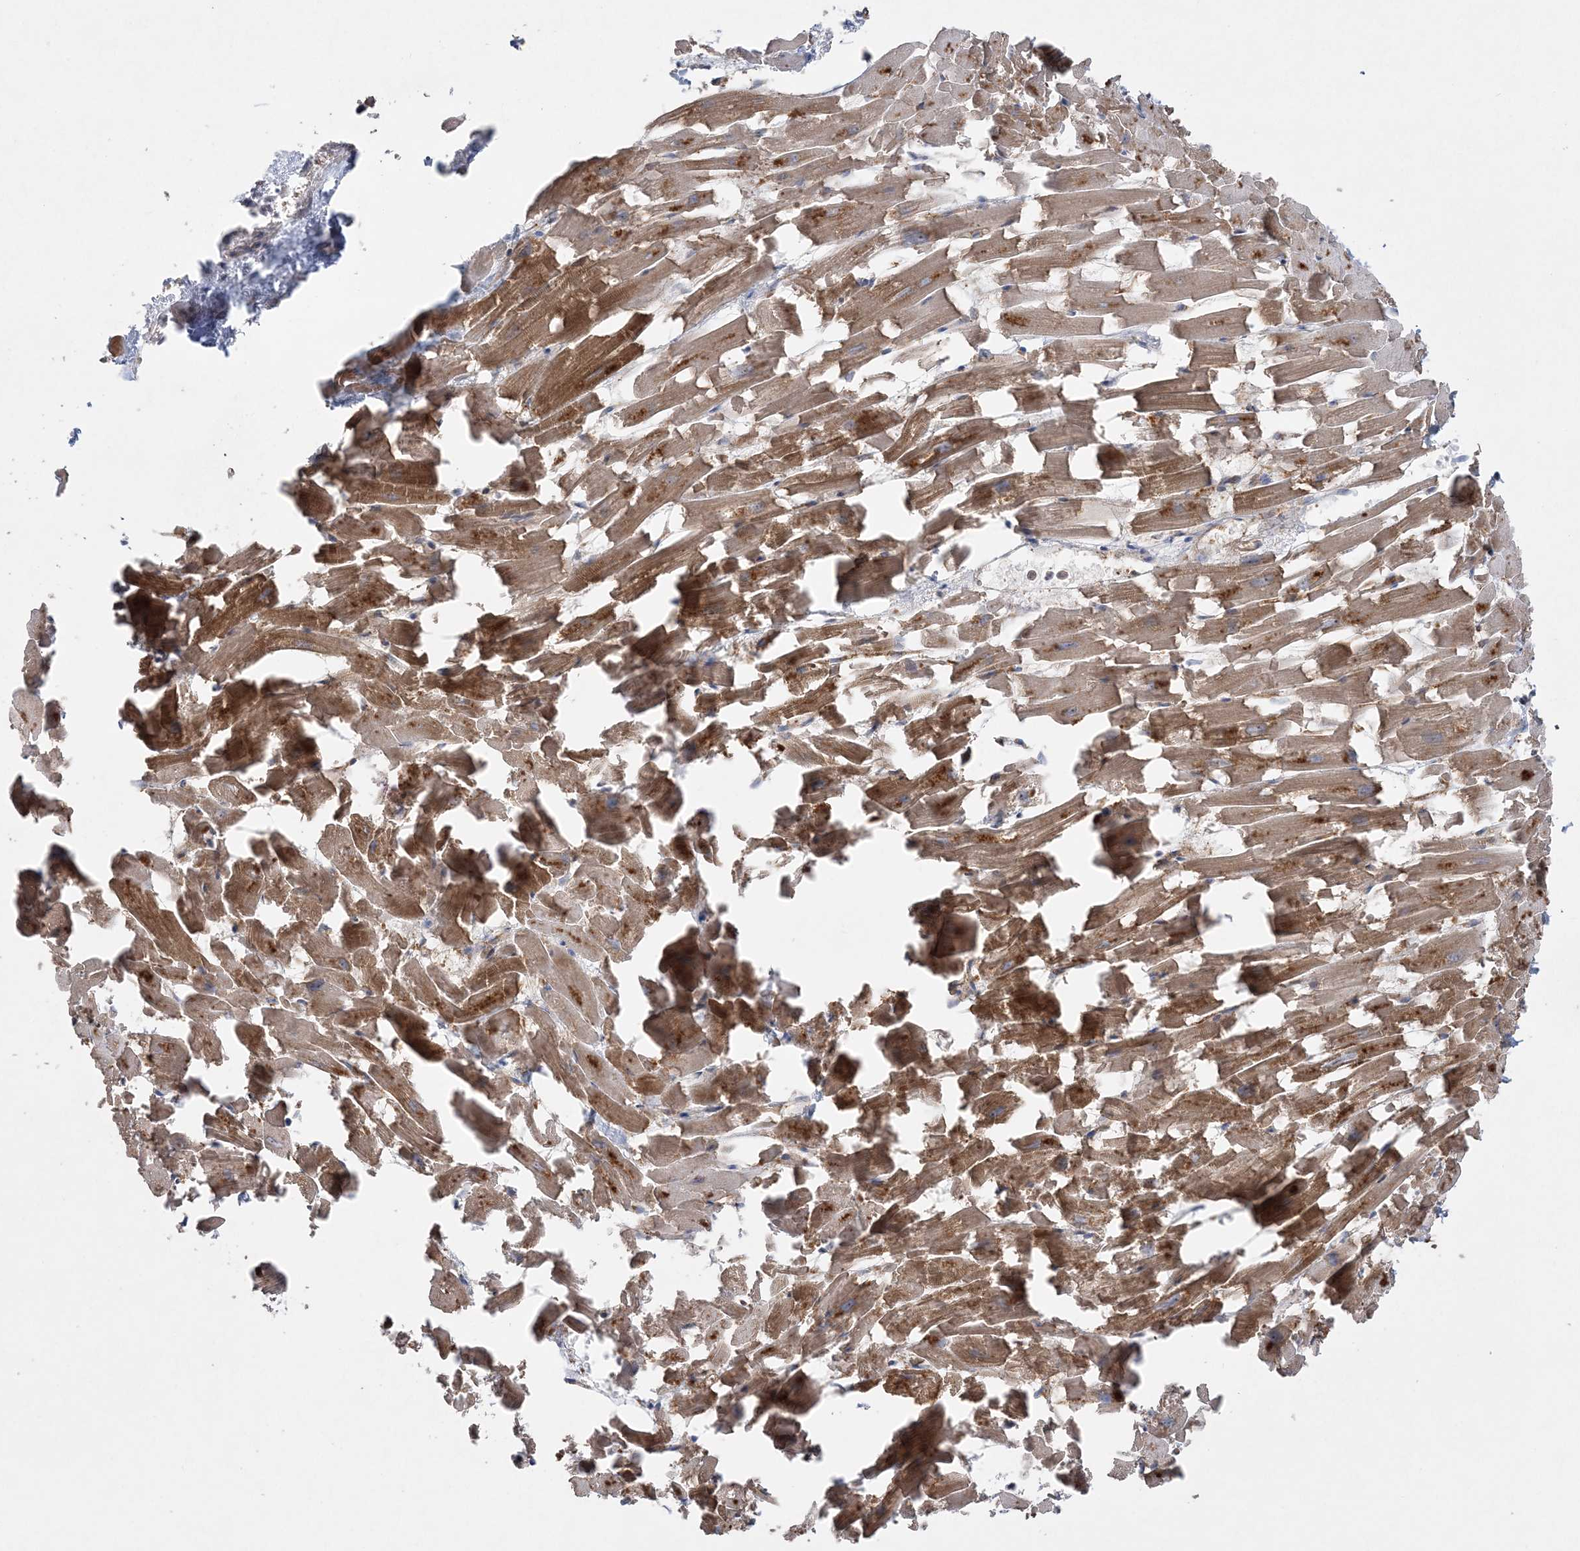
{"staining": {"intensity": "moderate", "quantity": ">75%", "location": "cytoplasmic/membranous"}, "tissue": "heart muscle", "cell_type": "Cardiomyocytes", "image_type": "normal", "snomed": [{"axis": "morphology", "description": "Normal tissue, NOS"}, {"axis": "topography", "description": "Heart"}], "caption": "Immunohistochemistry (IHC) of unremarkable heart muscle reveals medium levels of moderate cytoplasmic/membranous positivity in about >75% of cardiomyocytes. The protein of interest is stained brown, and the nuclei are stained in blue (DAB (3,3'-diaminobenzidine) IHC with brightfield microscopy, high magnification).", "gene": "ACAP2", "patient": {"sex": "female", "age": 64}}